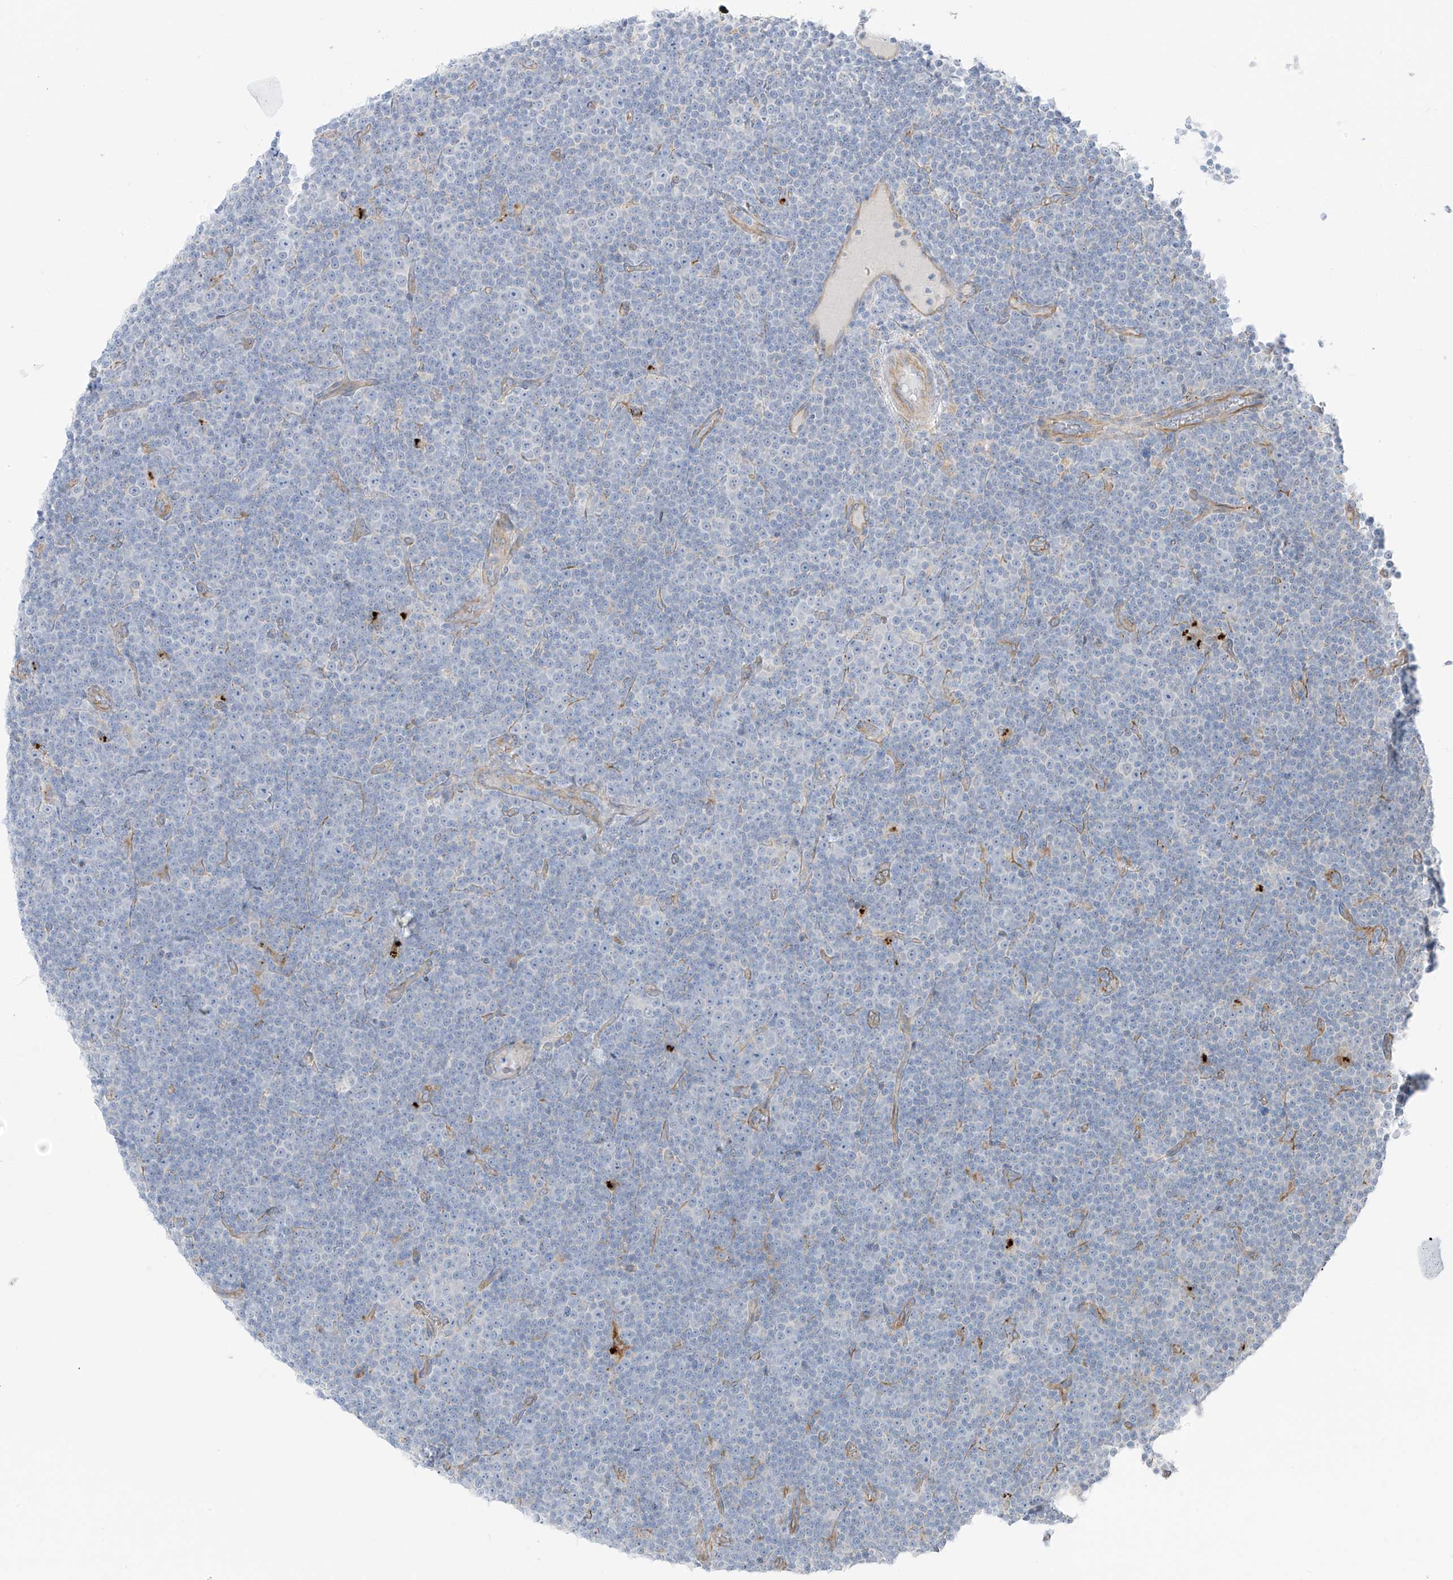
{"staining": {"intensity": "negative", "quantity": "none", "location": "none"}, "tissue": "lymphoma", "cell_type": "Tumor cells", "image_type": "cancer", "snomed": [{"axis": "morphology", "description": "Malignant lymphoma, non-Hodgkin's type, Low grade"}, {"axis": "topography", "description": "Lymph node"}], "caption": "Malignant lymphoma, non-Hodgkin's type (low-grade) was stained to show a protein in brown. There is no significant expression in tumor cells.", "gene": "TAL2", "patient": {"sex": "female", "age": 67}}